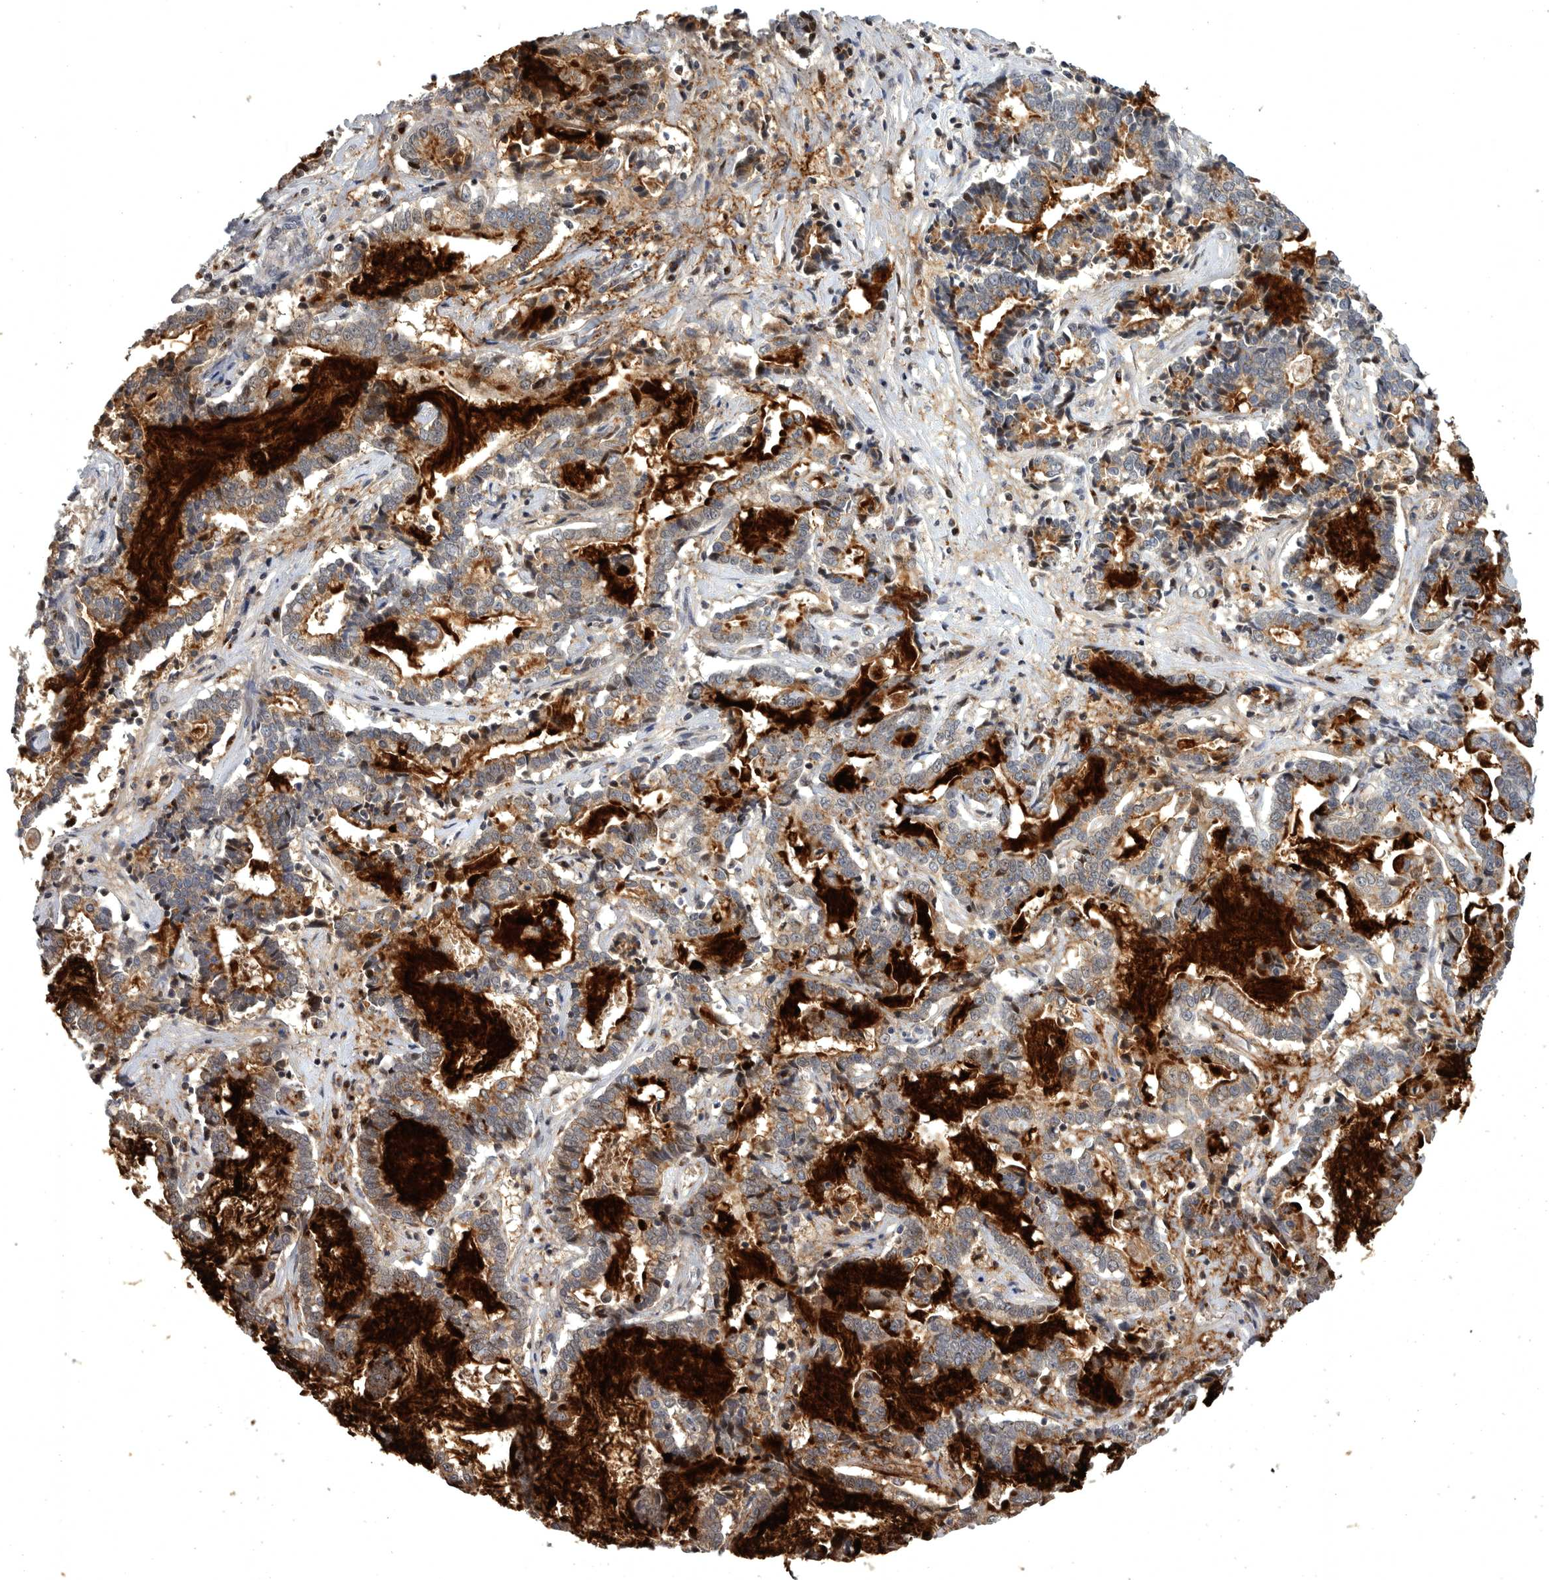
{"staining": {"intensity": "moderate", "quantity": ">75%", "location": "cytoplasmic/membranous"}, "tissue": "liver cancer", "cell_type": "Tumor cells", "image_type": "cancer", "snomed": [{"axis": "morphology", "description": "Cholangiocarcinoma"}, {"axis": "topography", "description": "Liver"}], "caption": "Moderate cytoplasmic/membranous expression is identified in approximately >75% of tumor cells in liver cancer (cholangiocarcinoma). (Brightfield microscopy of DAB IHC at high magnification).", "gene": "MAN2A1", "patient": {"sex": "male", "age": 57}}